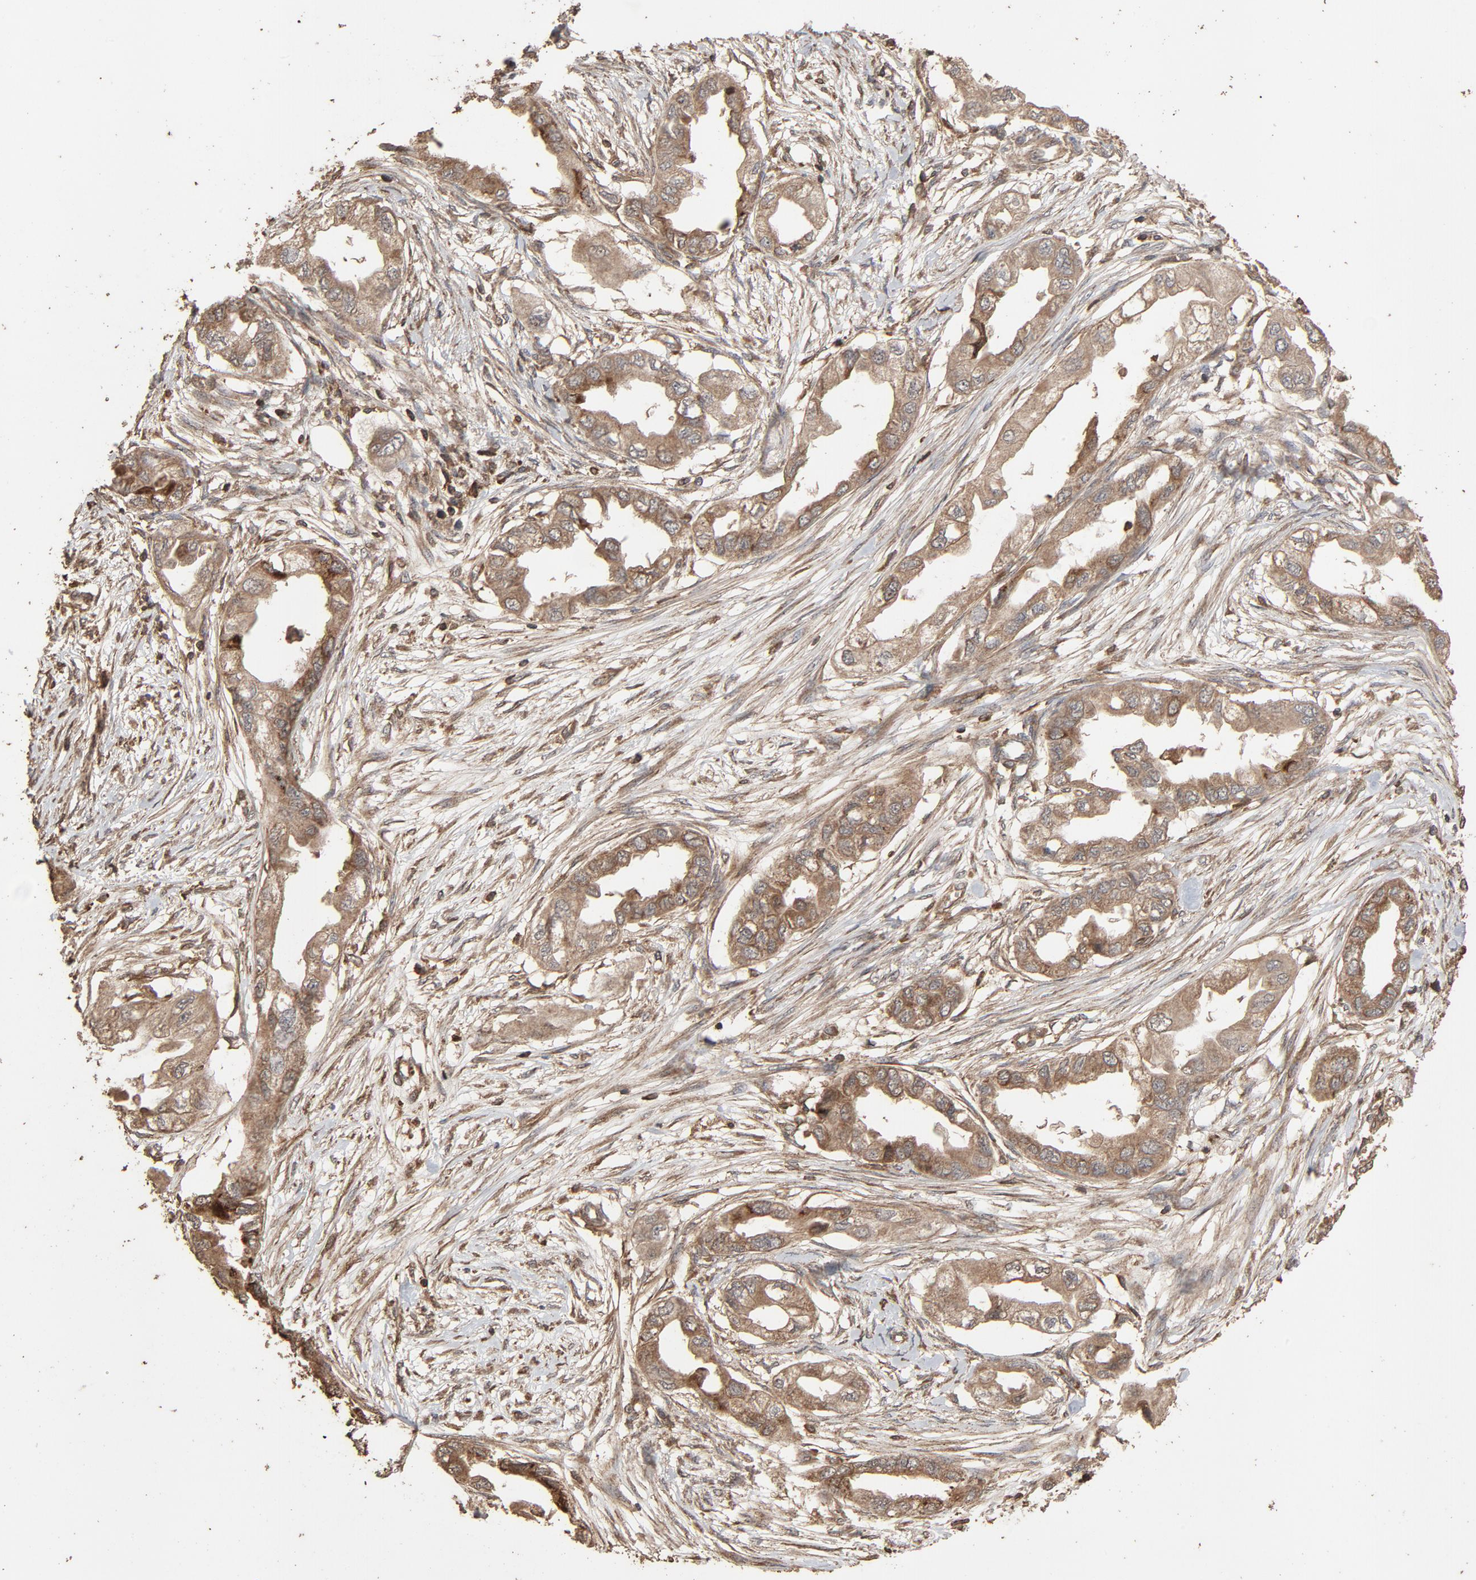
{"staining": {"intensity": "moderate", "quantity": "25%-75%", "location": "cytoplasmic/membranous"}, "tissue": "endometrial cancer", "cell_type": "Tumor cells", "image_type": "cancer", "snomed": [{"axis": "morphology", "description": "Adenocarcinoma, NOS"}, {"axis": "topography", "description": "Endometrium"}], "caption": "This image shows endometrial cancer stained with IHC to label a protein in brown. The cytoplasmic/membranous of tumor cells show moderate positivity for the protein. Nuclei are counter-stained blue.", "gene": "RPS6KA6", "patient": {"sex": "female", "age": 67}}